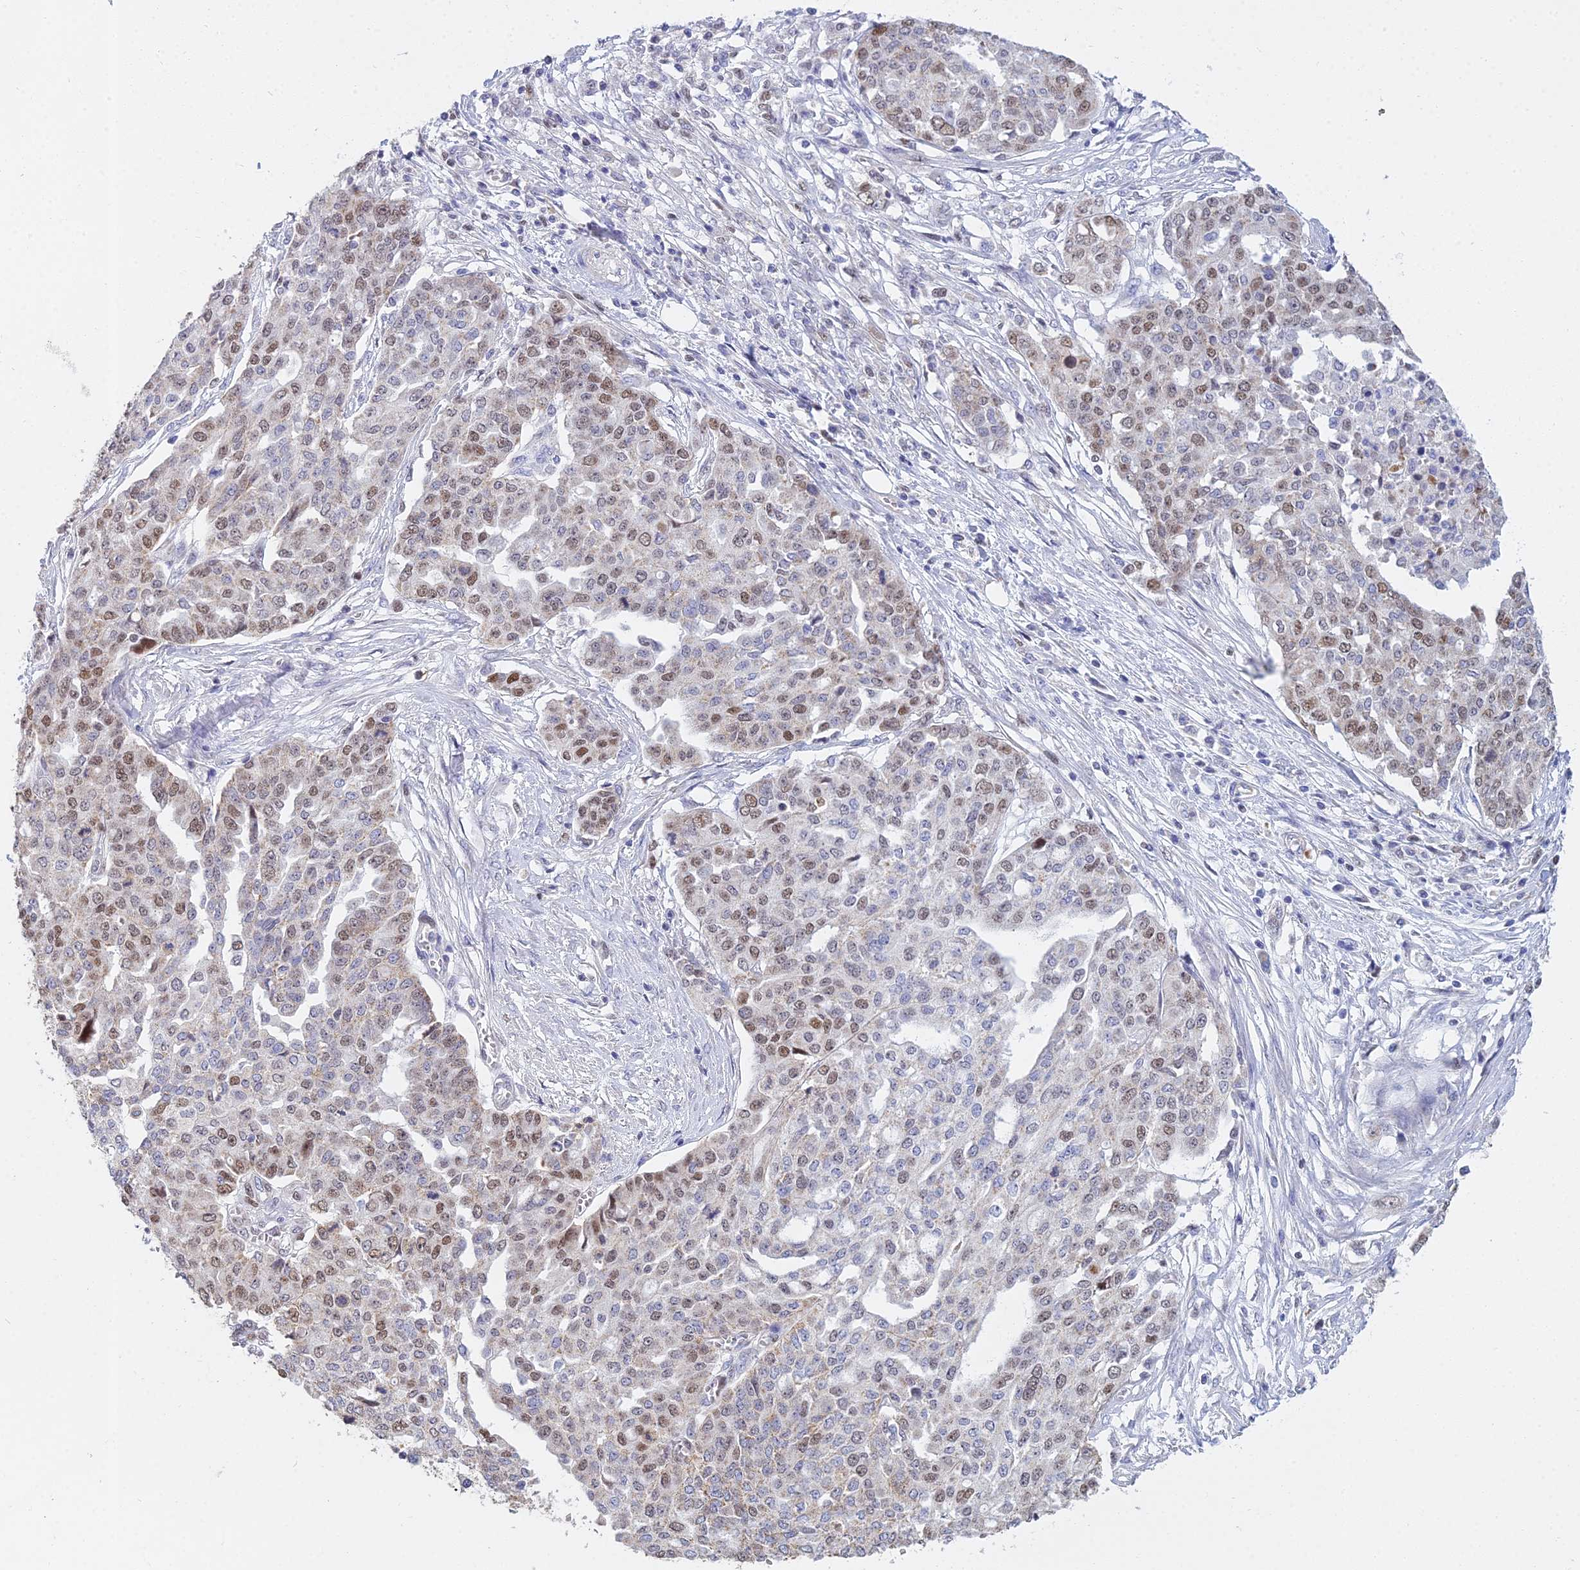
{"staining": {"intensity": "moderate", "quantity": "25%-75%", "location": "nuclear"}, "tissue": "ovarian cancer", "cell_type": "Tumor cells", "image_type": "cancer", "snomed": [{"axis": "morphology", "description": "Cystadenocarcinoma, serous, NOS"}, {"axis": "topography", "description": "Soft tissue"}, {"axis": "topography", "description": "Ovary"}], "caption": "Ovarian cancer (serous cystadenocarcinoma) stained with DAB (3,3'-diaminobenzidine) immunohistochemistry reveals medium levels of moderate nuclear expression in approximately 25%-75% of tumor cells. (DAB = brown stain, brightfield microscopy at high magnification).", "gene": "MCM2", "patient": {"sex": "female", "age": 57}}